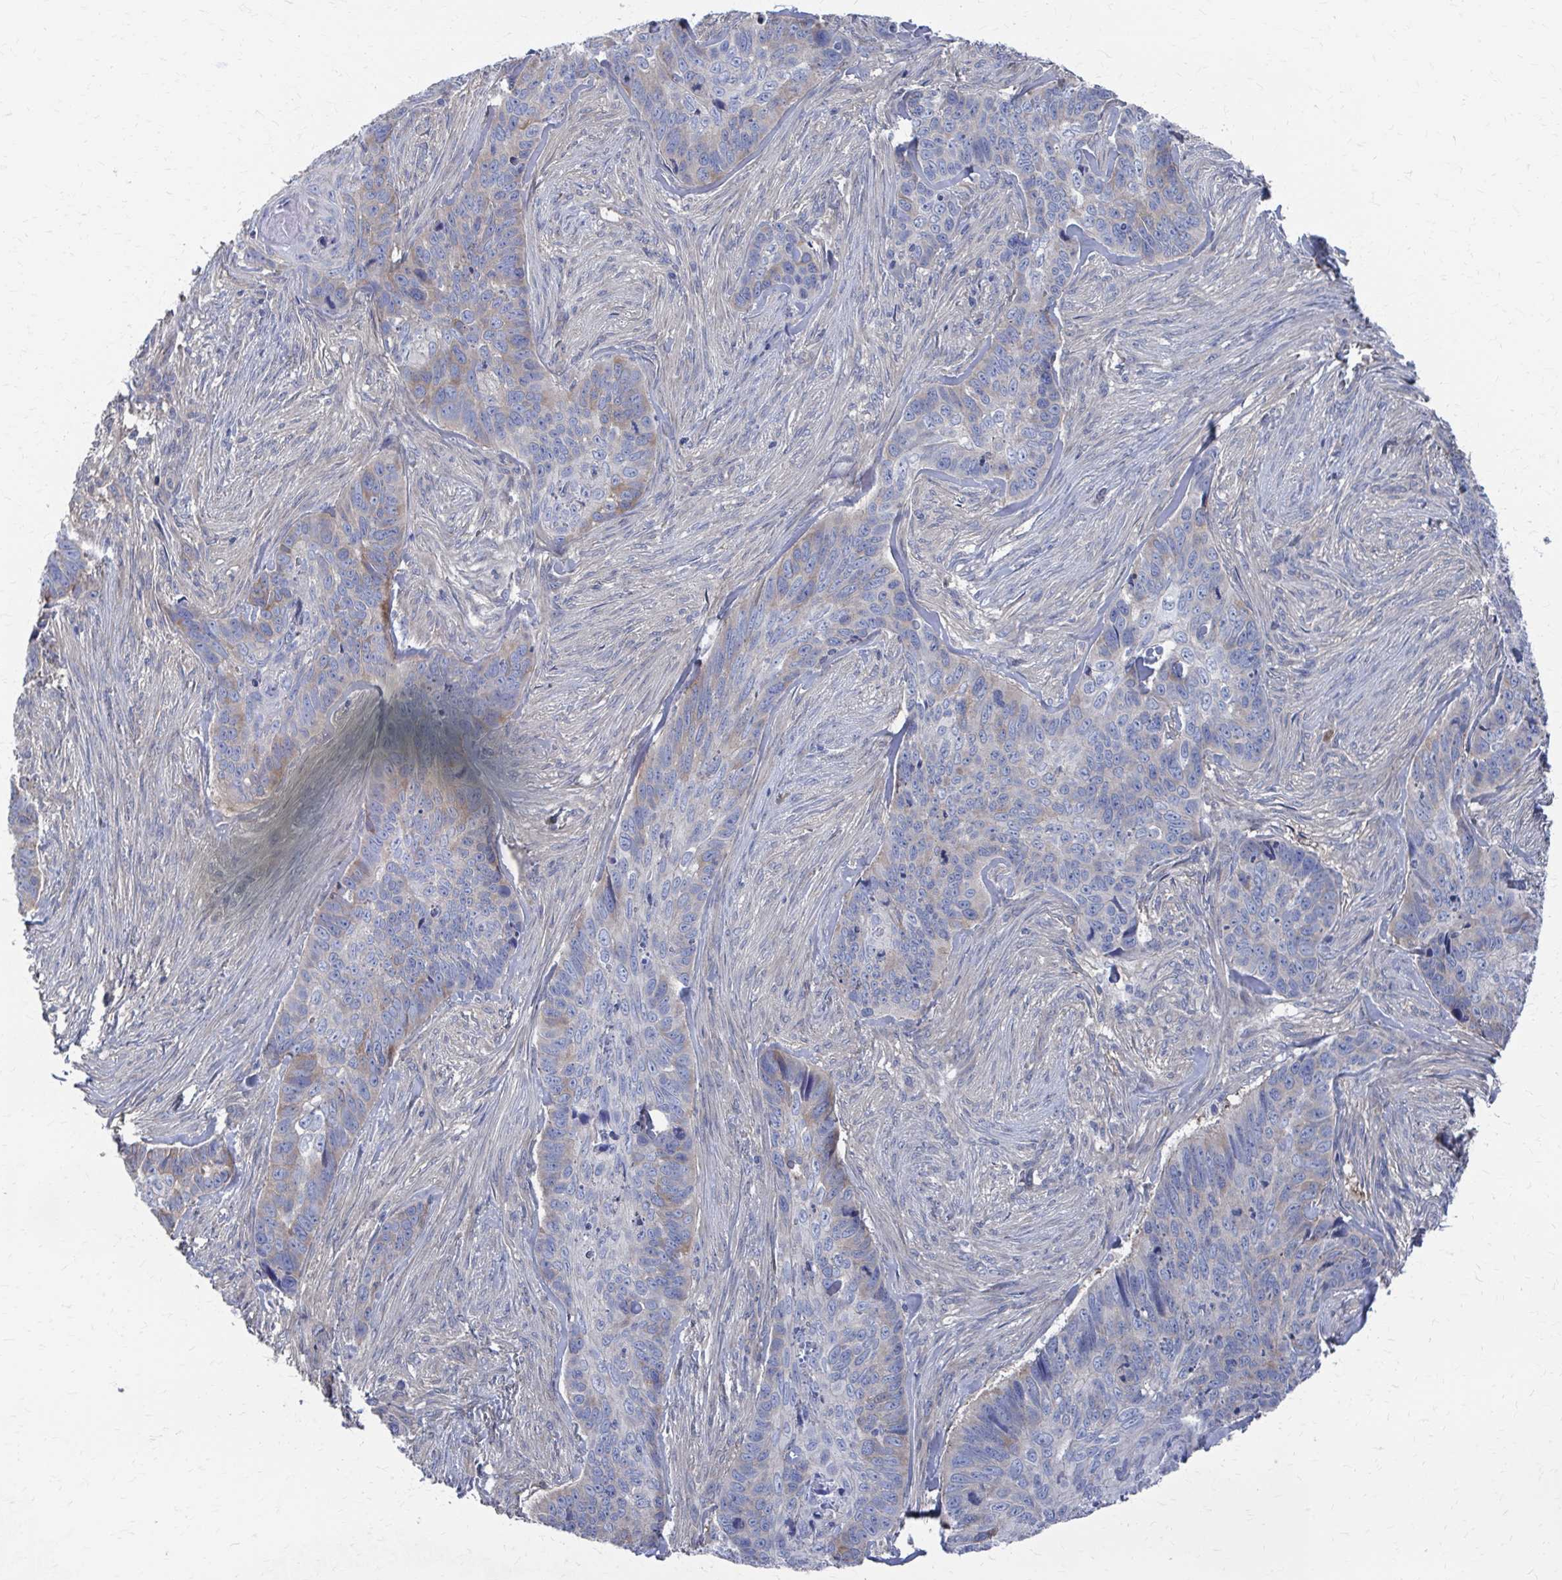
{"staining": {"intensity": "weak", "quantity": "<25%", "location": "cytoplasmic/membranous"}, "tissue": "skin cancer", "cell_type": "Tumor cells", "image_type": "cancer", "snomed": [{"axis": "morphology", "description": "Basal cell carcinoma"}, {"axis": "topography", "description": "Skin"}], "caption": "Skin cancer stained for a protein using immunohistochemistry demonstrates no positivity tumor cells.", "gene": "PLEKHG7", "patient": {"sex": "female", "age": 82}}